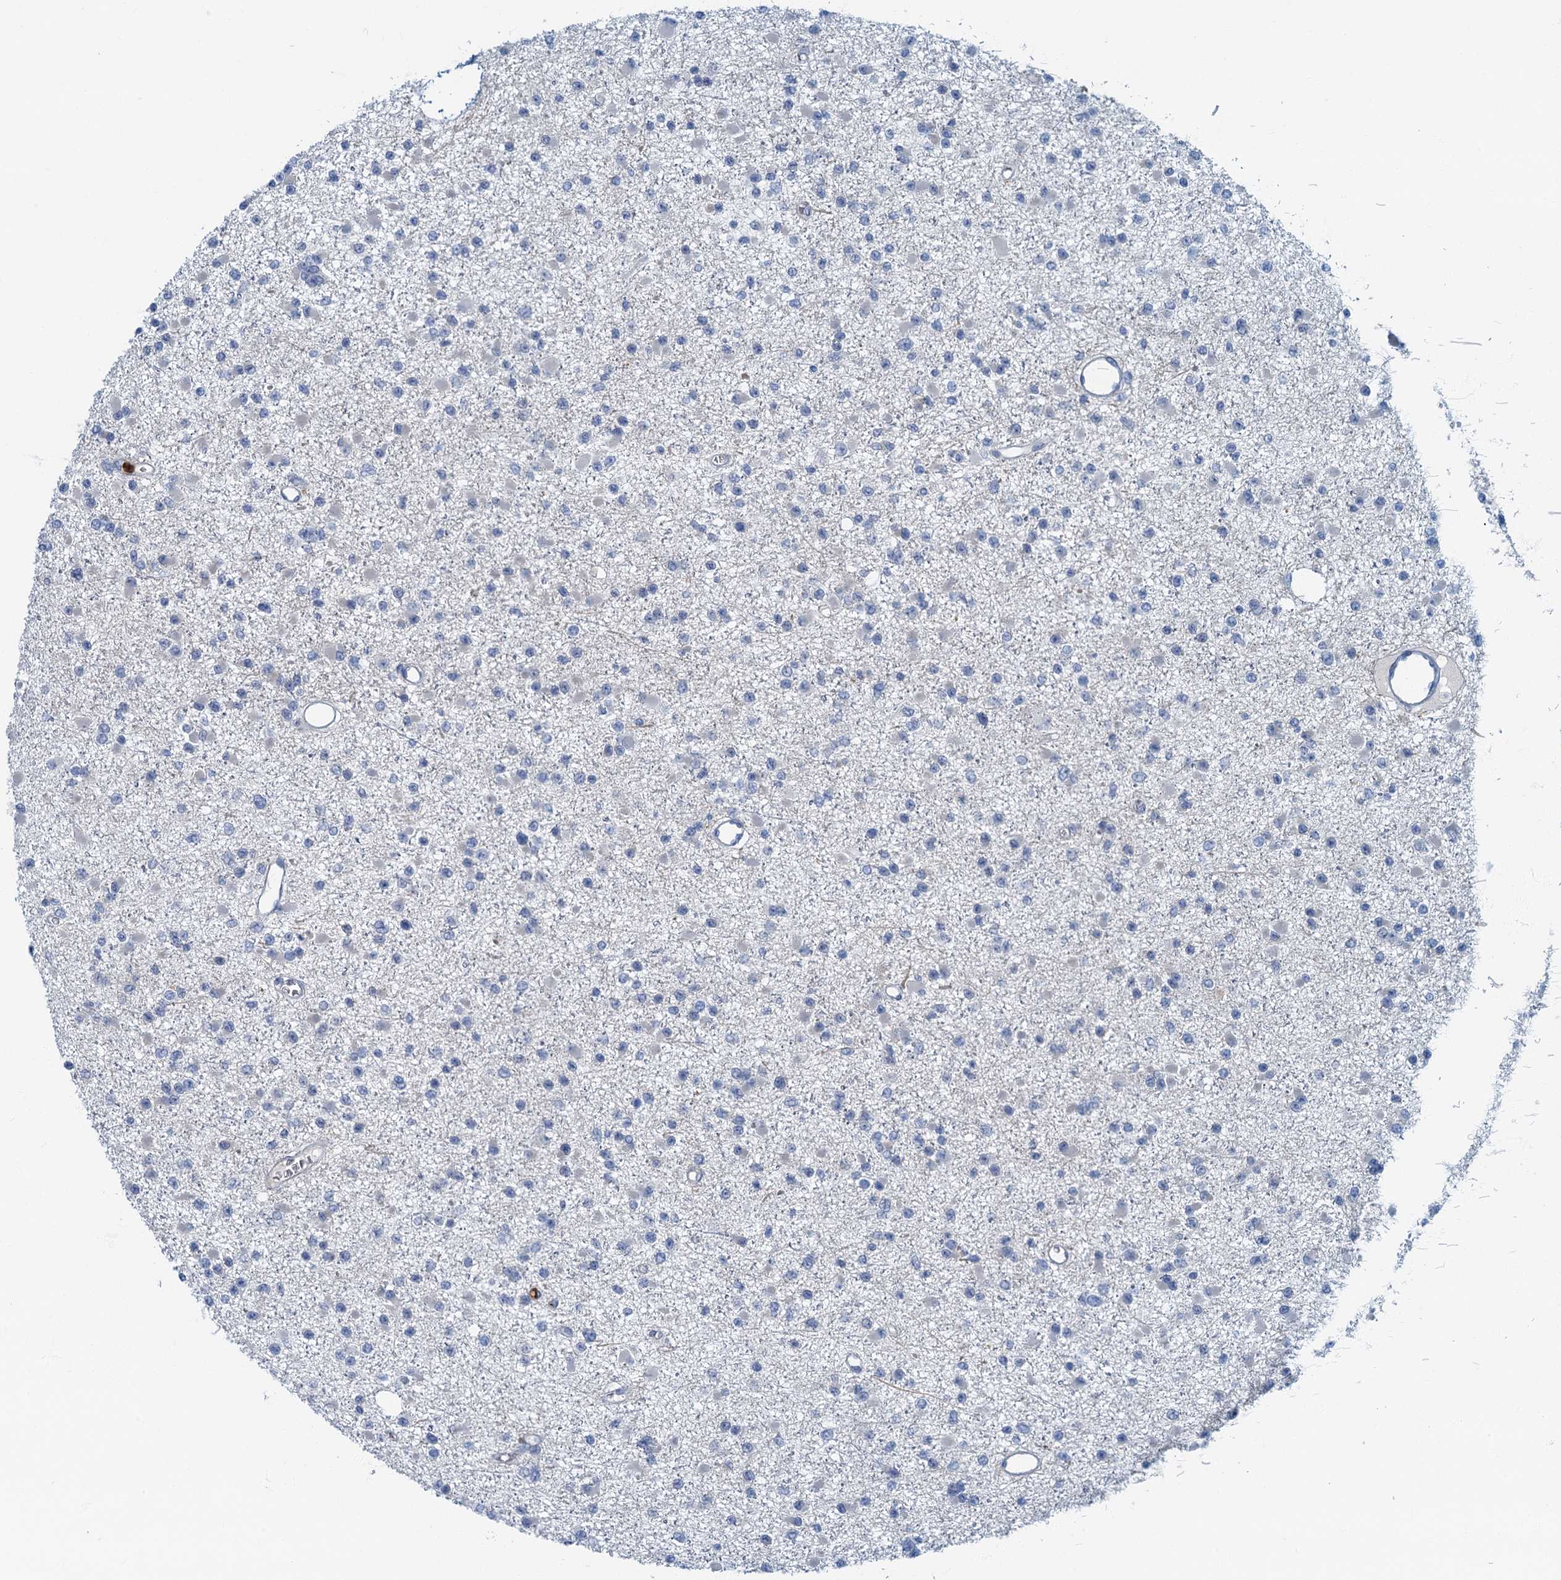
{"staining": {"intensity": "negative", "quantity": "none", "location": "none"}, "tissue": "glioma", "cell_type": "Tumor cells", "image_type": "cancer", "snomed": [{"axis": "morphology", "description": "Glioma, malignant, Low grade"}, {"axis": "topography", "description": "Brain"}], "caption": "DAB immunohistochemical staining of malignant glioma (low-grade) reveals no significant expression in tumor cells.", "gene": "ANKDD1A", "patient": {"sex": "female", "age": 22}}